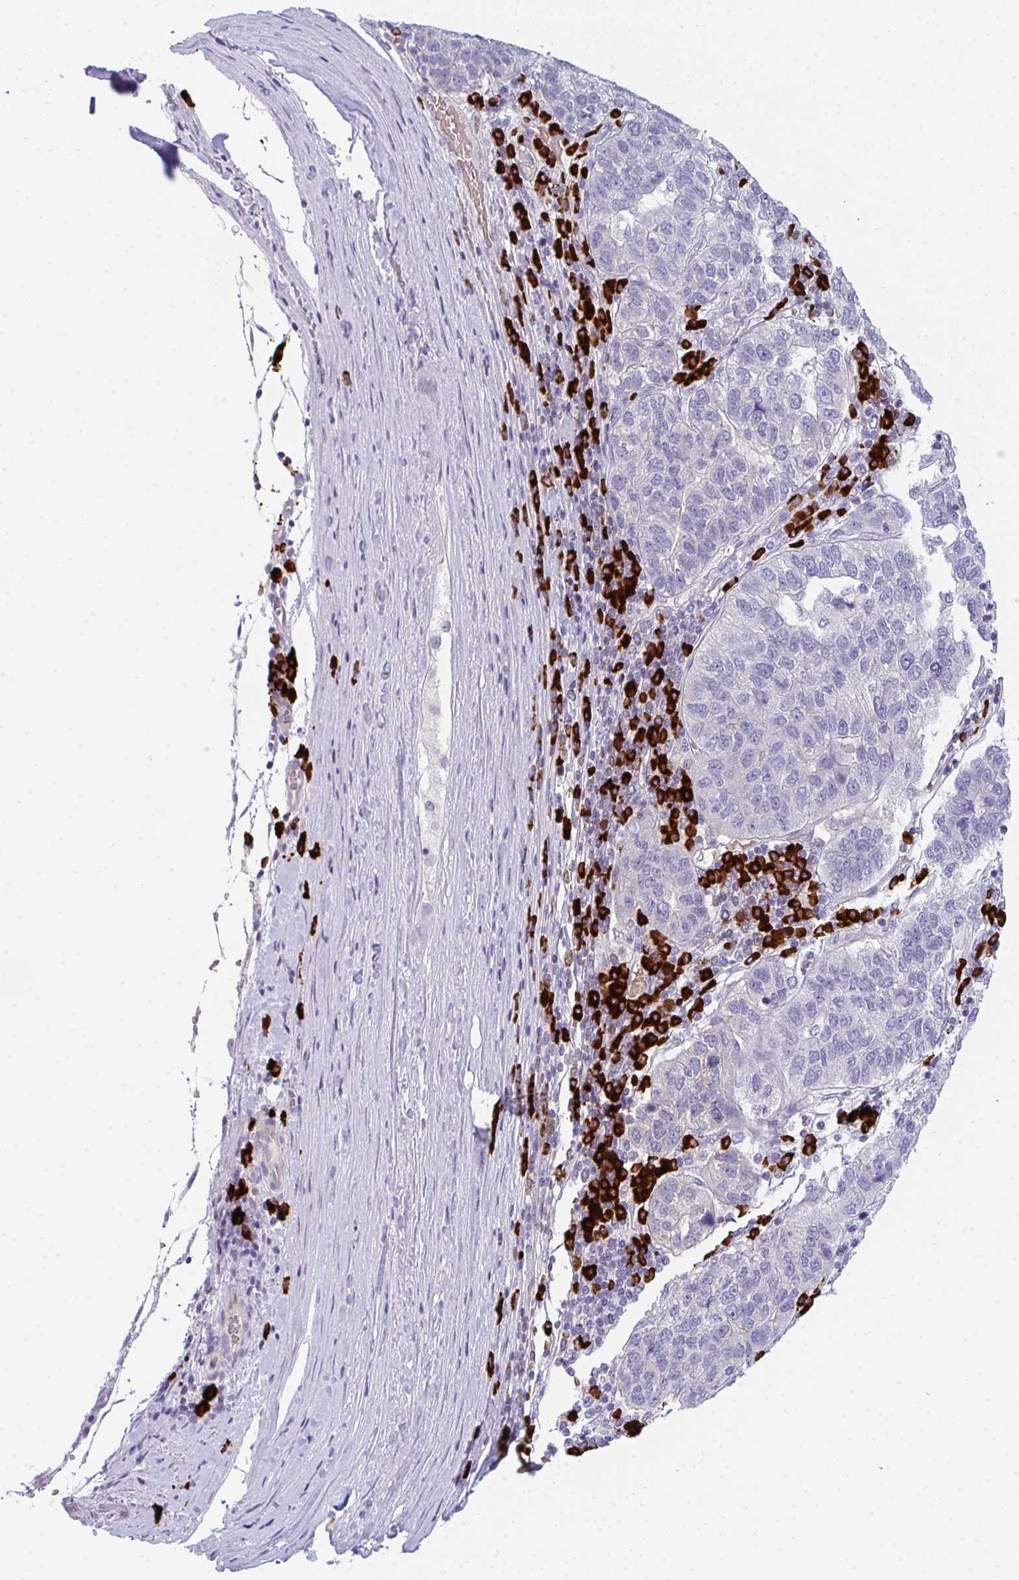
{"staining": {"intensity": "negative", "quantity": "none", "location": "none"}, "tissue": "pancreatic cancer", "cell_type": "Tumor cells", "image_type": "cancer", "snomed": [{"axis": "morphology", "description": "Adenocarcinoma, NOS"}, {"axis": "topography", "description": "Pancreas"}], "caption": "Human pancreatic adenocarcinoma stained for a protein using immunohistochemistry (IHC) shows no expression in tumor cells.", "gene": "CACNA1S", "patient": {"sex": "female", "age": 61}}